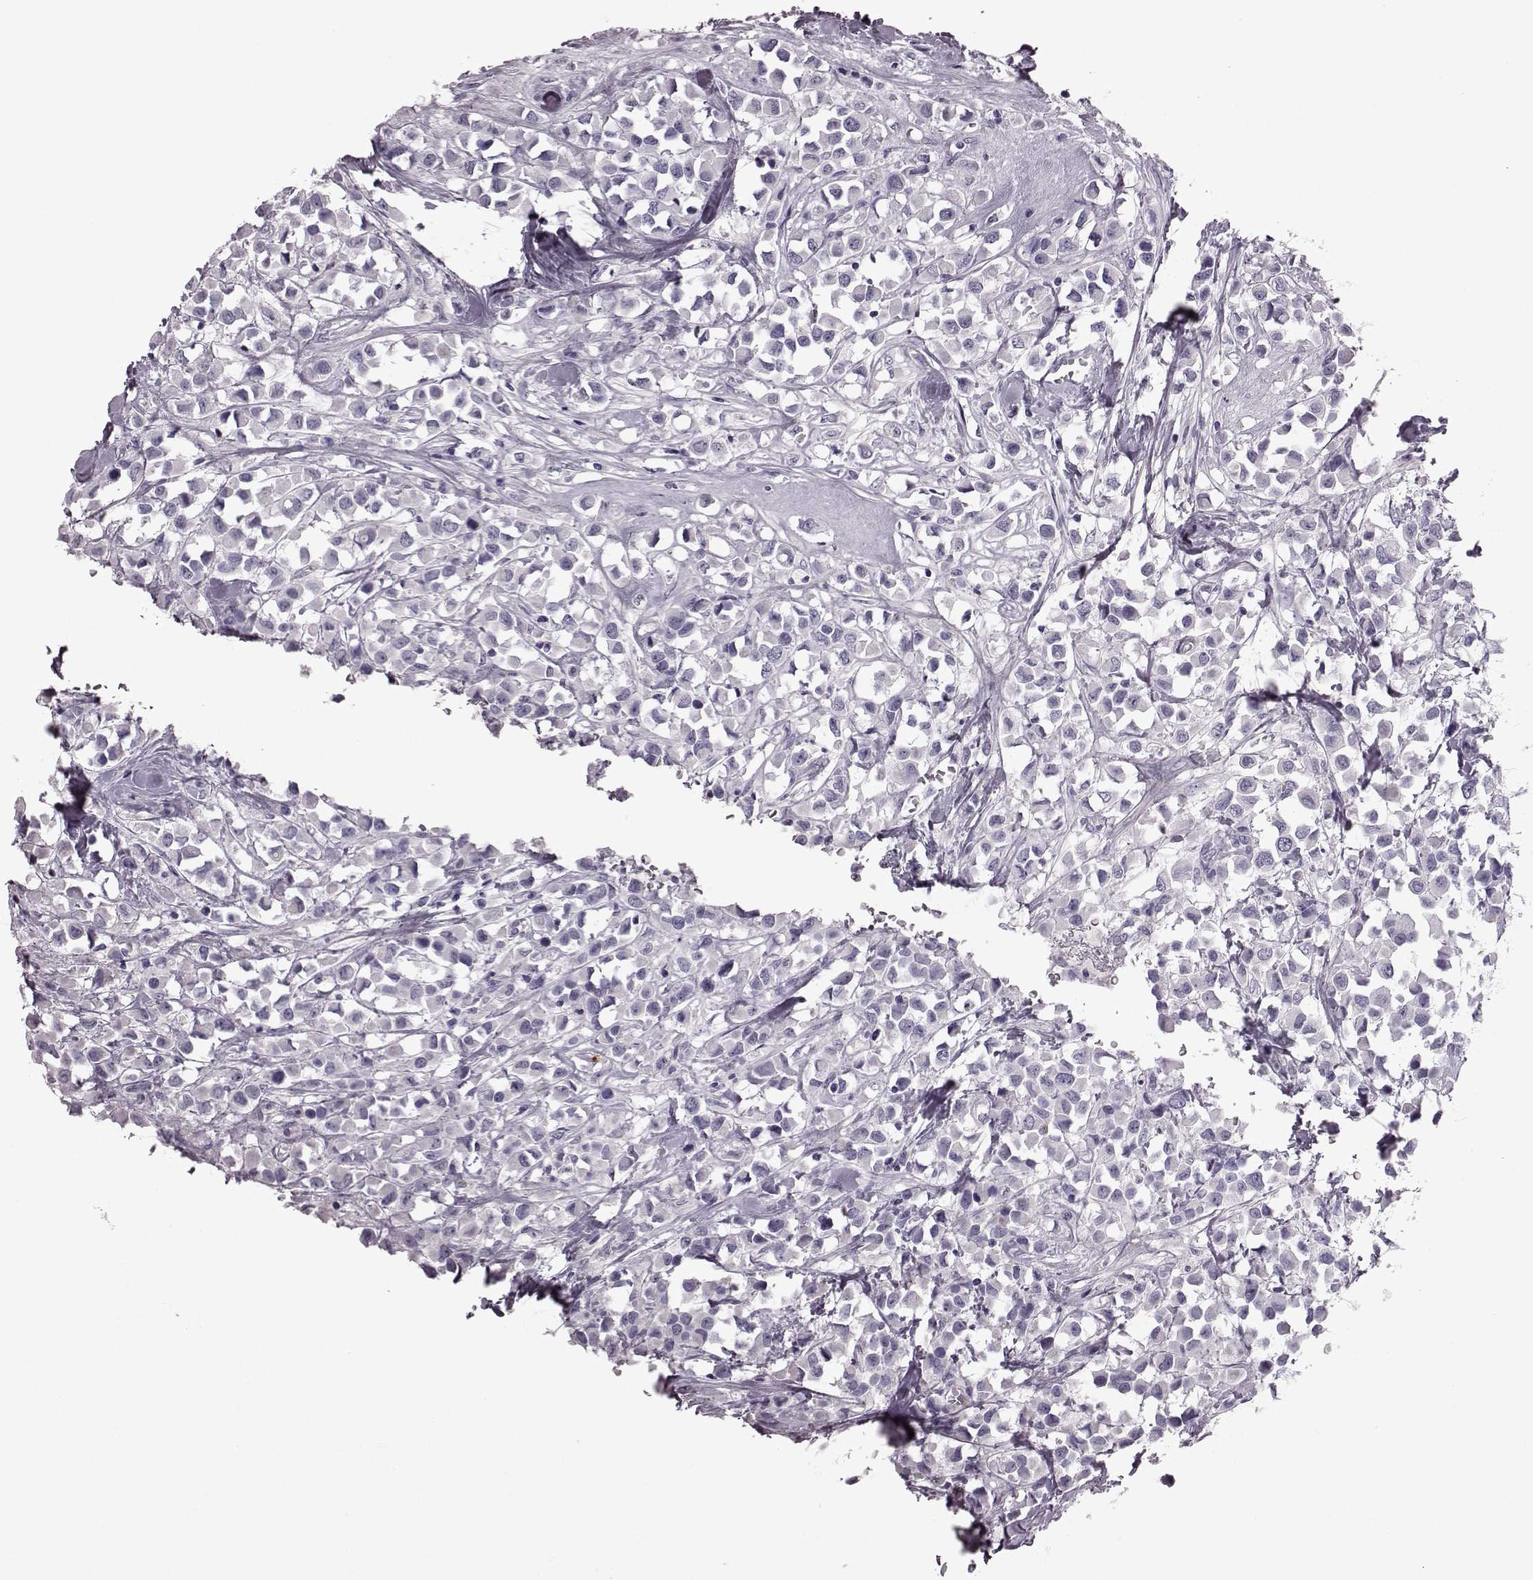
{"staining": {"intensity": "negative", "quantity": "none", "location": "none"}, "tissue": "breast cancer", "cell_type": "Tumor cells", "image_type": "cancer", "snomed": [{"axis": "morphology", "description": "Duct carcinoma"}, {"axis": "topography", "description": "Breast"}], "caption": "The image exhibits no significant staining in tumor cells of invasive ductal carcinoma (breast).", "gene": "SNTG1", "patient": {"sex": "female", "age": 61}}